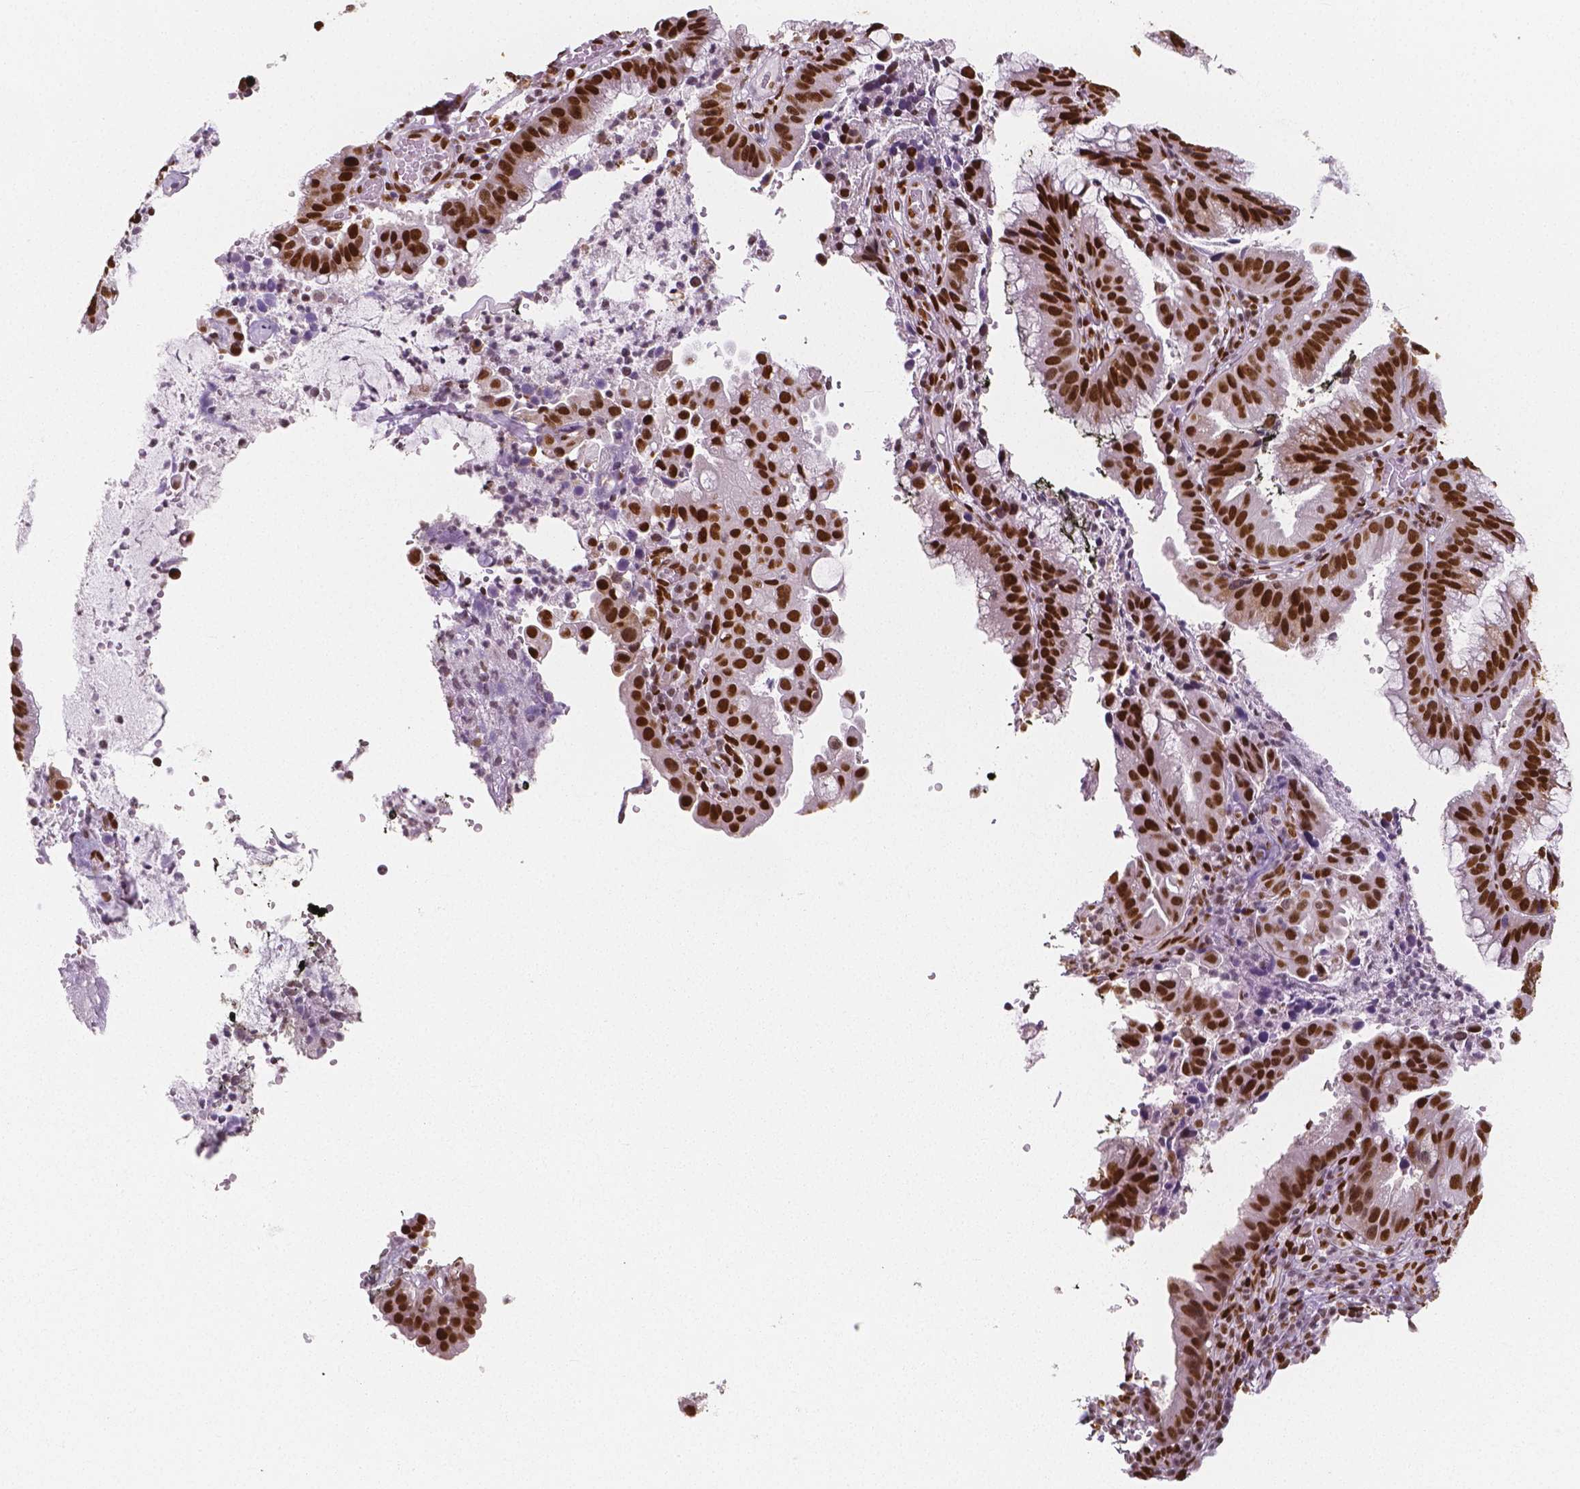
{"staining": {"intensity": "strong", "quantity": ">75%", "location": "nuclear"}, "tissue": "cervical cancer", "cell_type": "Tumor cells", "image_type": "cancer", "snomed": [{"axis": "morphology", "description": "Adenocarcinoma, NOS"}, {"axis": "topography", "description": "Cervix"}], "caption": "The image shows staining of cervical adenocarcinoma, revealing strong nuclear protein staining (brown color) within tumor cells.", "gene": "NUCKS1", "patient": {"sex": "female", "age": 34}}